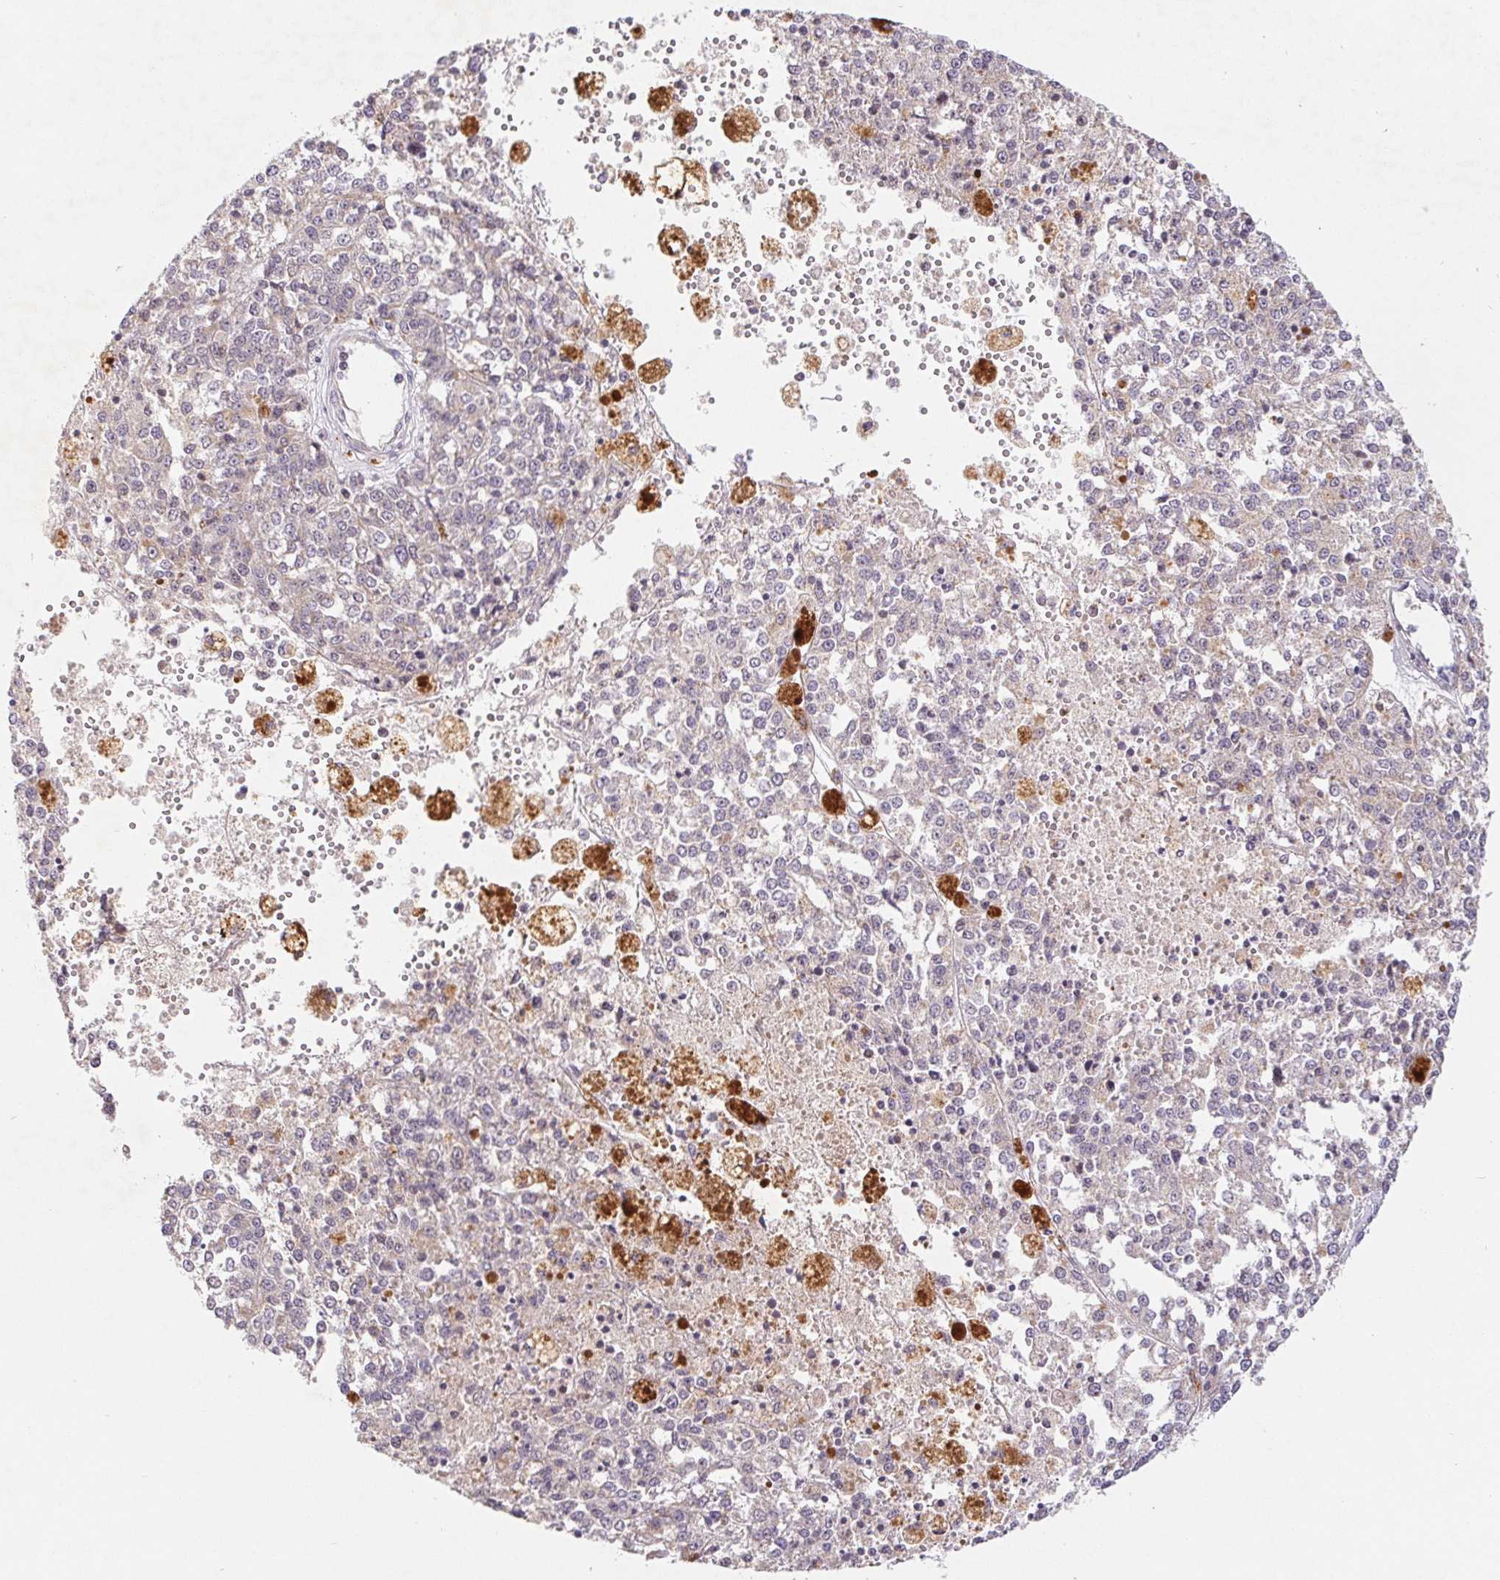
{"staining": {"intensity": "negative", "quantity": "none", "location": "none"}, "tissue": "melanoma", "cell_type": "Tumor cells", "image_type": "cancer", "snomed": [{"axis": "morphology", "description": "Malignant melanoma, Metastatic site"}, {"axis": "topography", "description": "Lymph node"}], "caption": "Tumor cells show no significant protein positivity in melanoma.", "gene": "EMC6", "patient": {"sex": "female", "age": 64}}